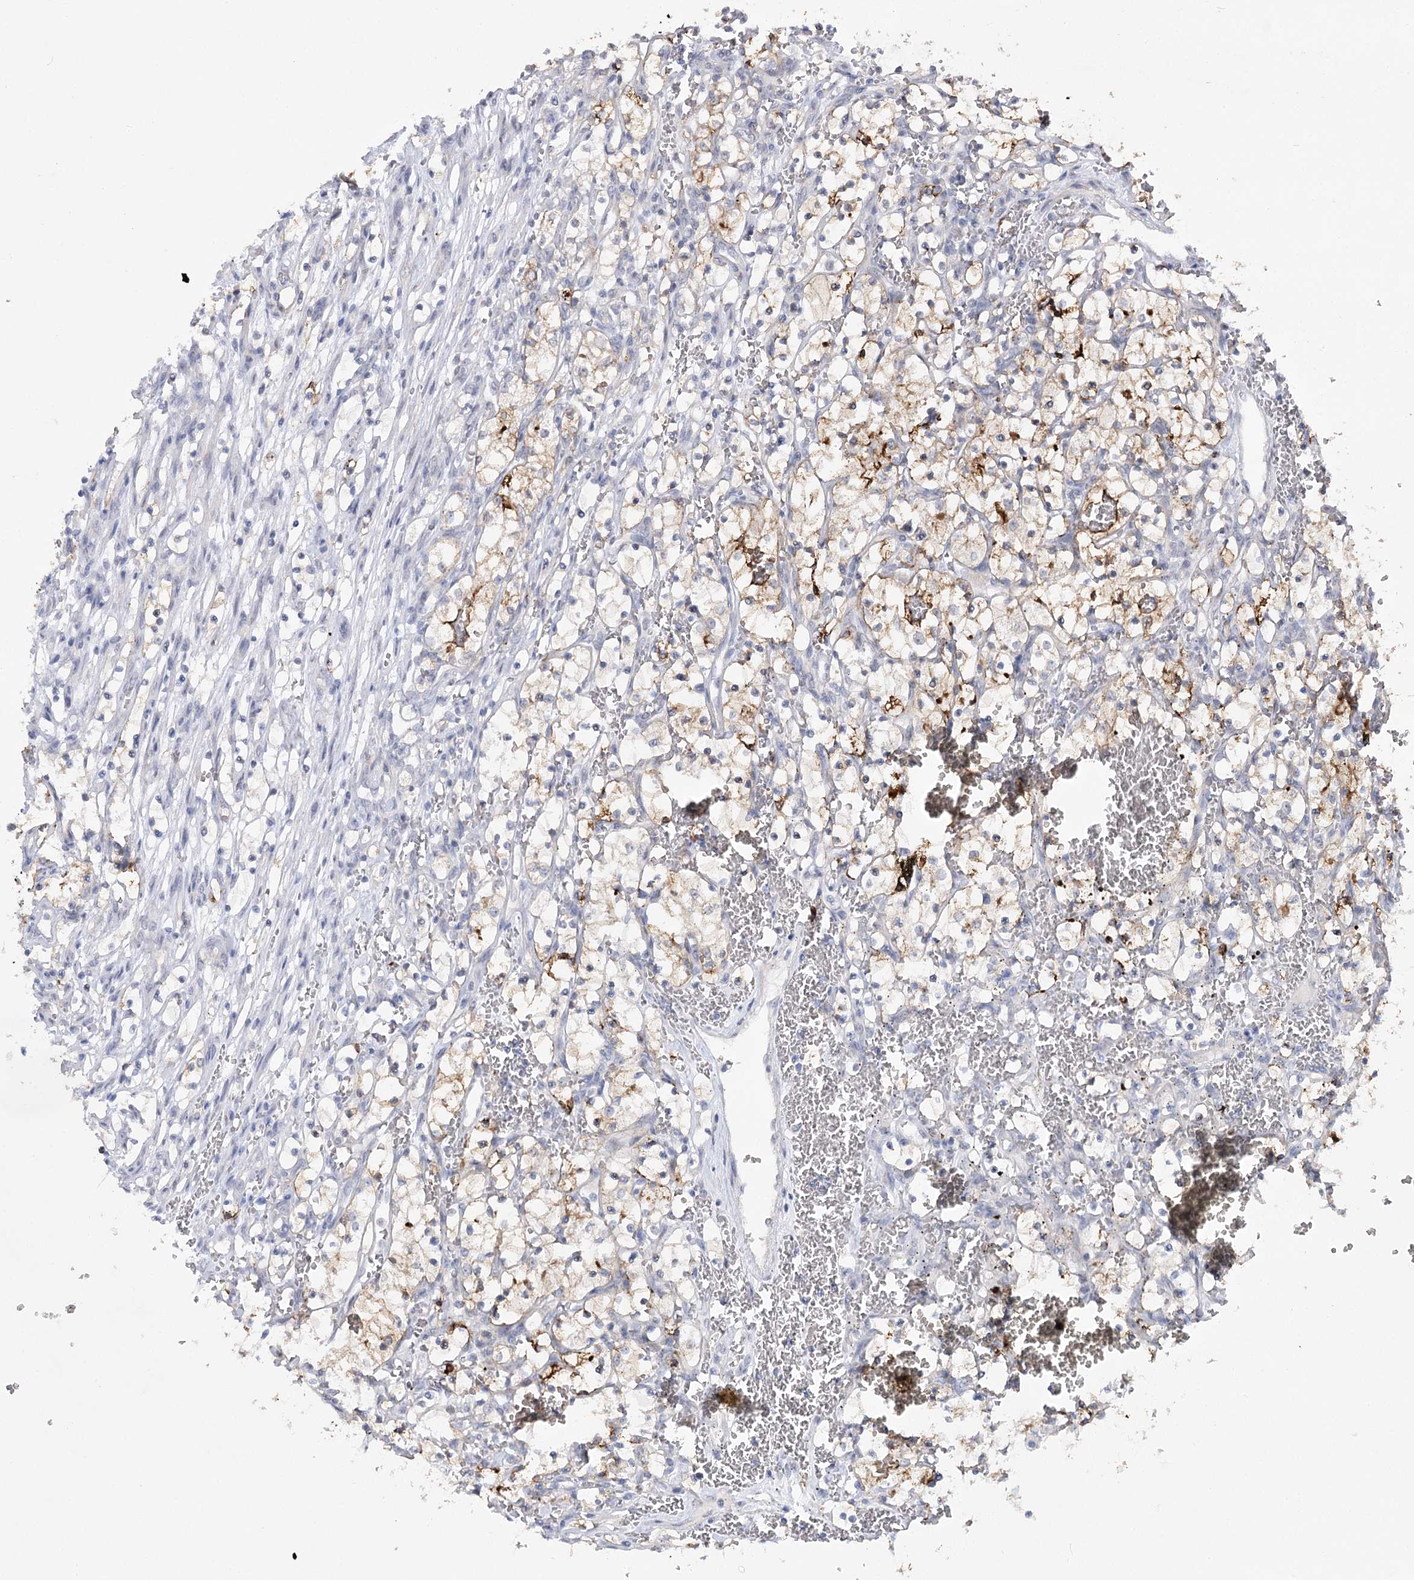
{"staining": {"intensity": "moderate", "quantity": "<25%", "location": "cytoplasmic/membranous"}, "tissue": "renal cancer", "cell_type": "Tumor cells", "image_type": "cancer", "snomed": [{"axis": "morphology", "description": "Adenocarcinoma, NOS"}, {"axis": "topography", "description": "Kidney"}], "caption": "Brown immunohistochemical staining in renal cancer shows moderate cytoplasmic/membranous staining in approximately <25% of tumor cells. (DAB = brown stain, brightfield microscopy at high magnification).", "gene": "PHYHIPL", "patient": {"sex": "female", "age": 69}}